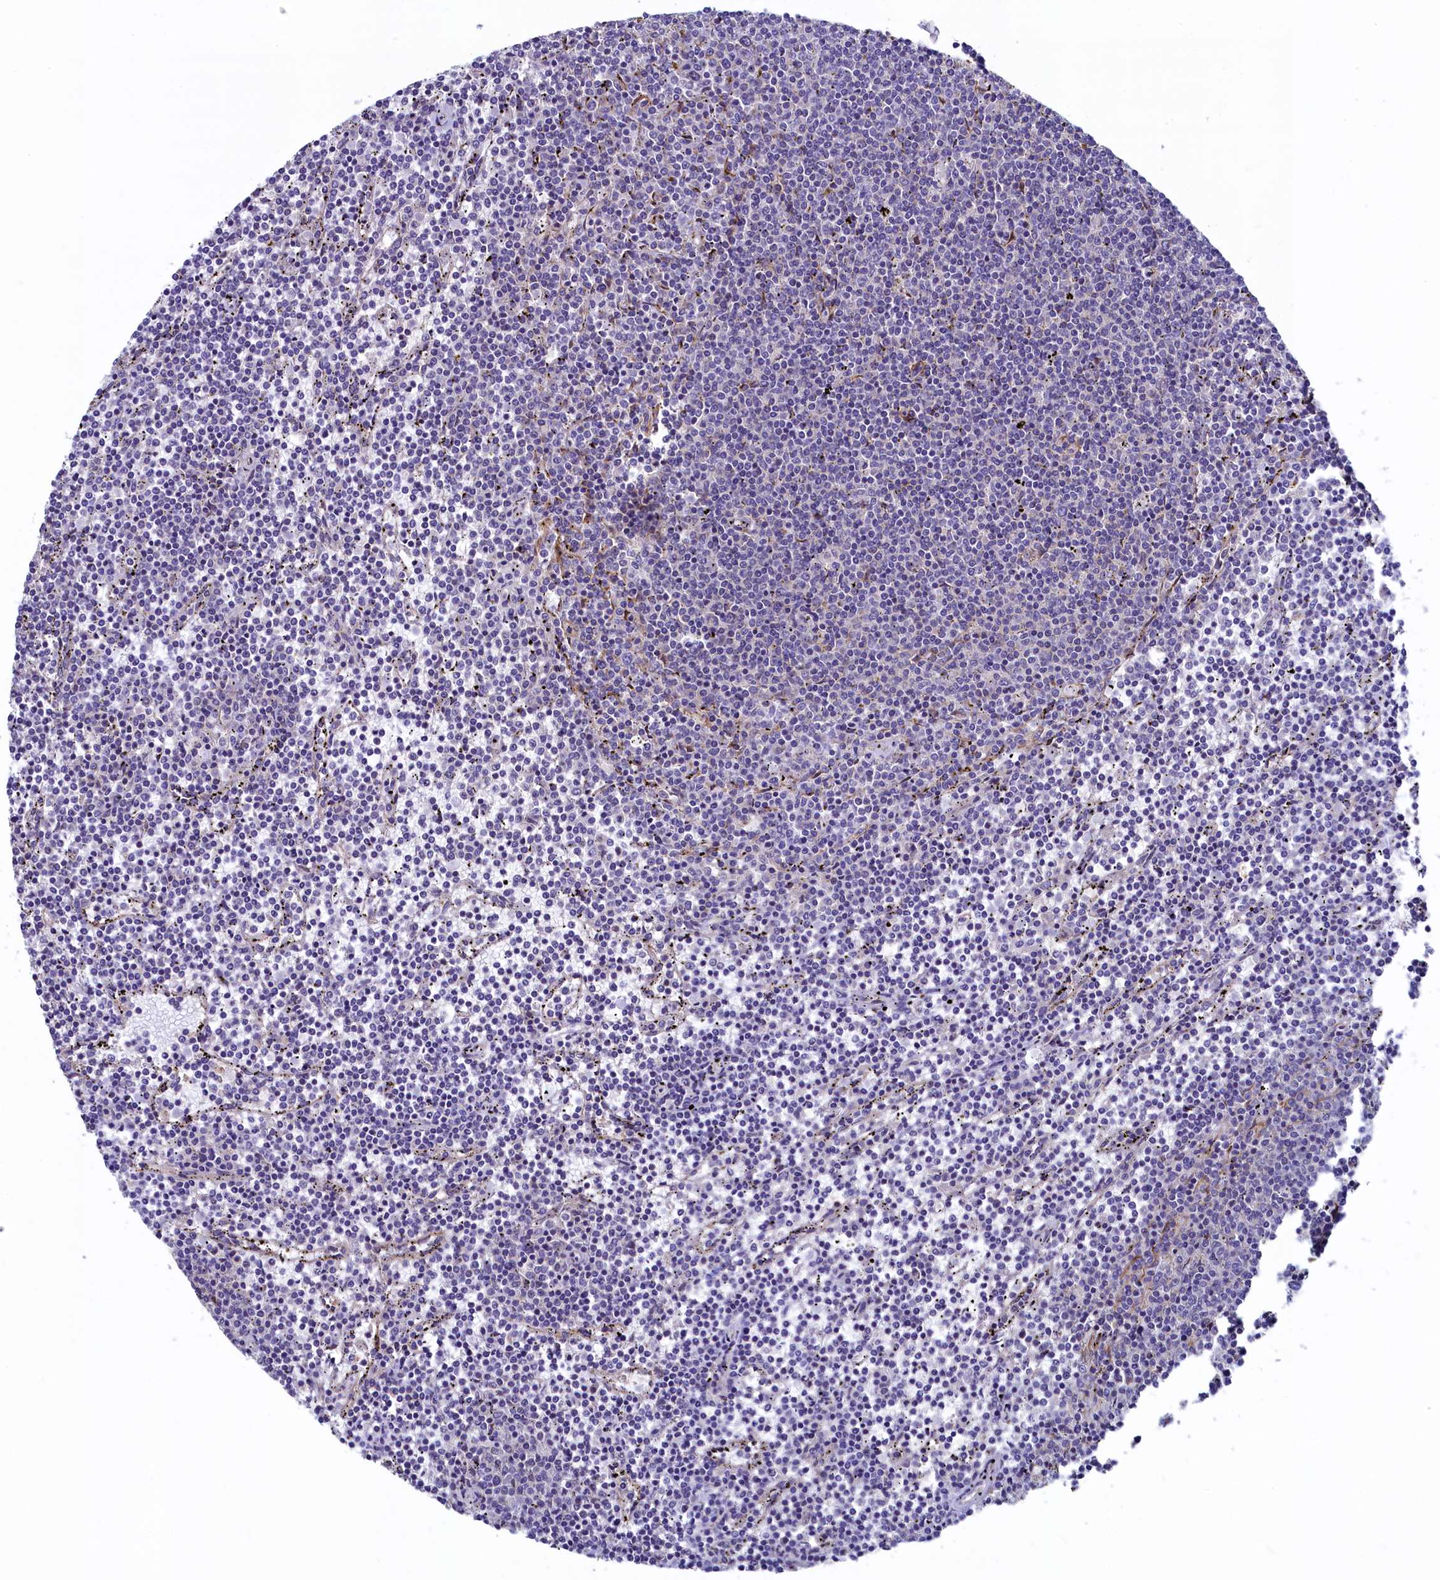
{"staining": {"intensity": "negative", "quantity": "none", "location": "none"}, "tissue": "lymphoma", "cell_type": "Tumor cells", "image_type": "cancer", "snomed": [{"axis": "morphology", "description": "Malignant lymphoma, non-Hodgkin's type, Low grade"}, {"axis": "topography", "description": "Spleen"}], "caption": "A high-resolution image shows immunohistochemistry (IHC) staining of low-grade malignant lymphoma, non-Hodgkin's type, which reveals no significant staining in tumor cells. (DAB (3,3'-diaminobenzidine) immunohistochemistry (IHC) visualized using brightfield microscopy, high magnification).", "gene": "SPATA2L", "patient": {"sex": "female", "age": 50}}